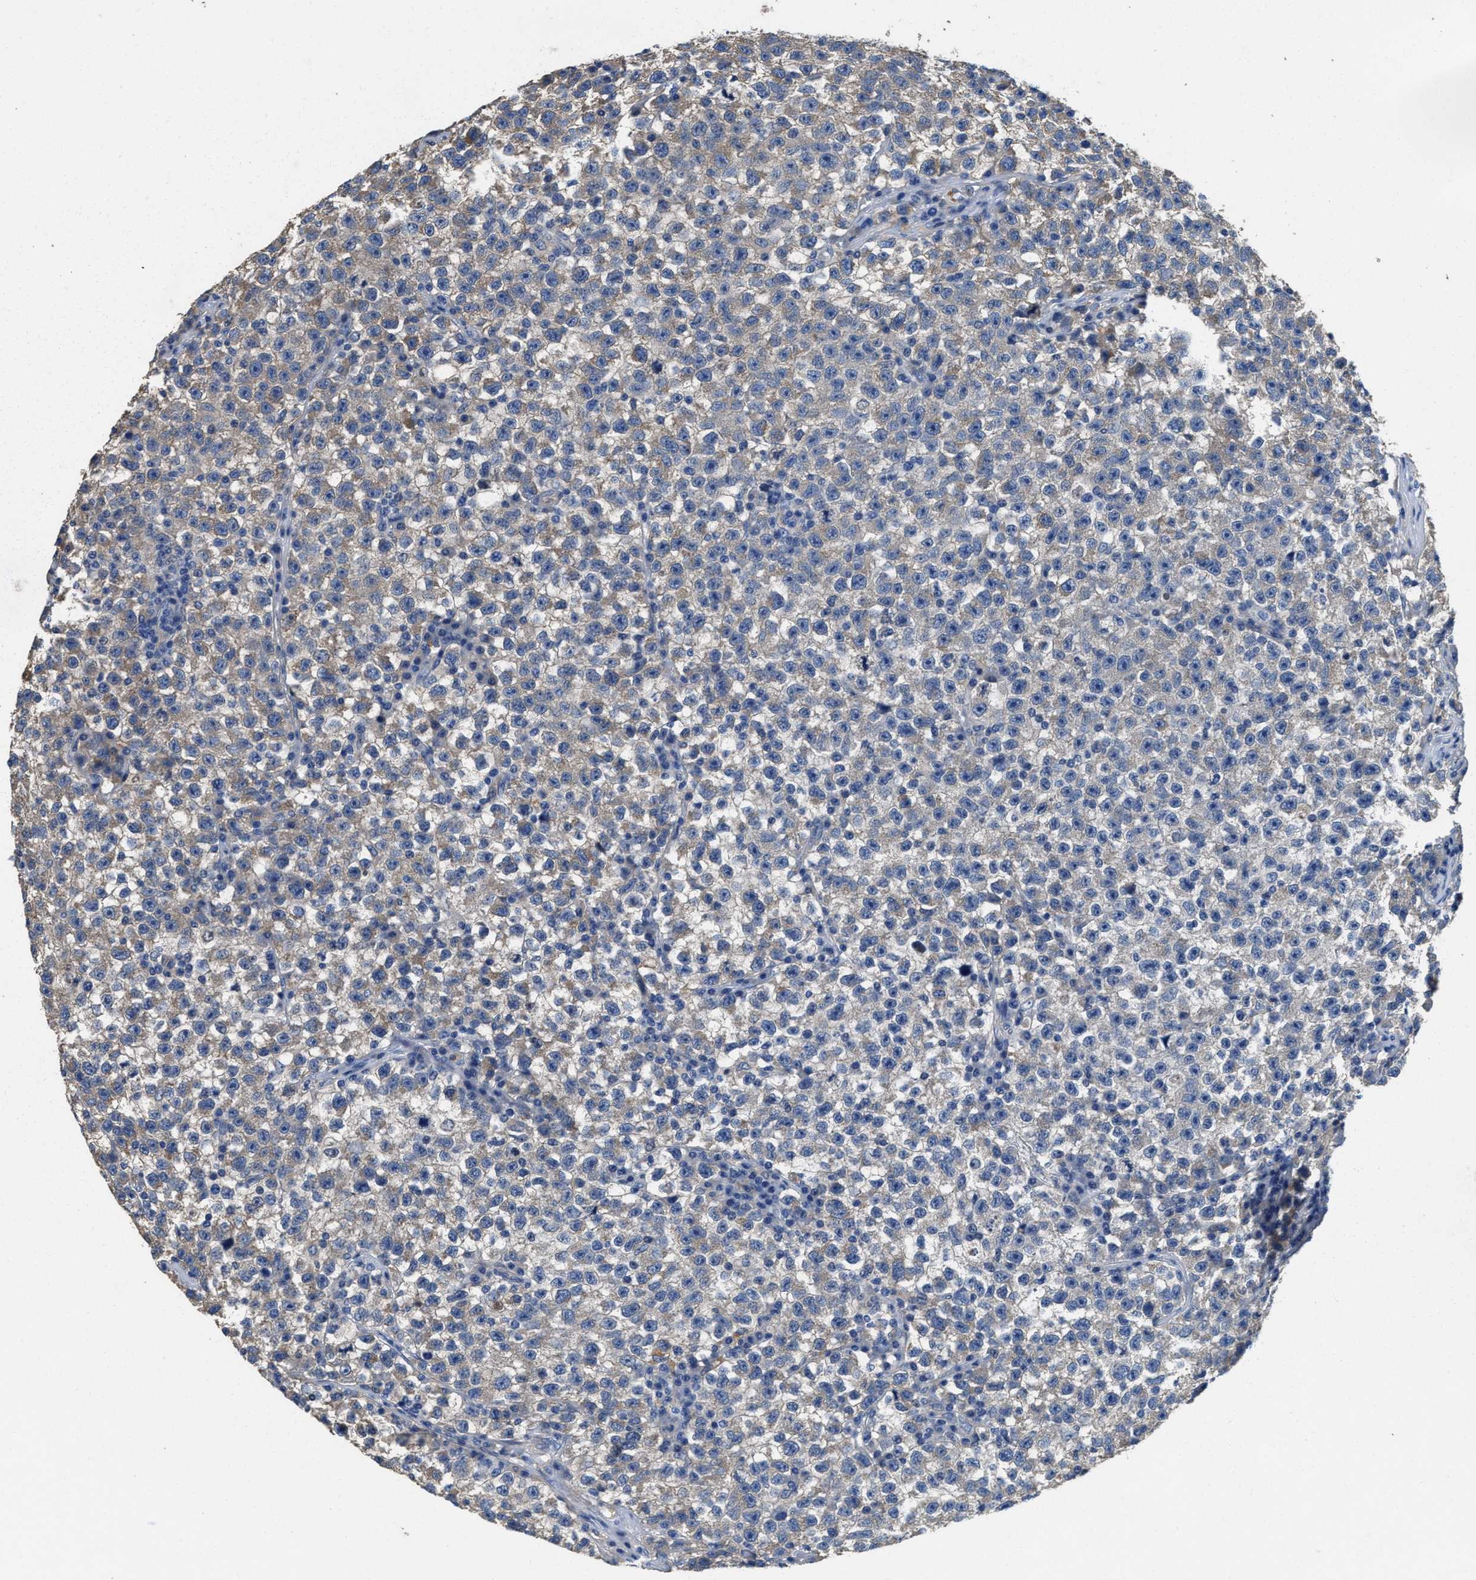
{"staining": {"intensity": "negative", "quantity": "none", "location": "none"}, "tissue": "testis cancer", "cell_type": "Tumor cells", "image_type": "cancer", "snomed": [{"axis": "morphology", "description": "Seminoma, NOS"}, {"axis": "topography", "description": "Testis"}], "caption": "DAB (3,3'-diaminobenzidine) immunohistochemical staining of testis cancer demonstrates no significant staining in tumor cells.", "gene": "PEG10", "patient": {"sex": "male", "age": 22}}